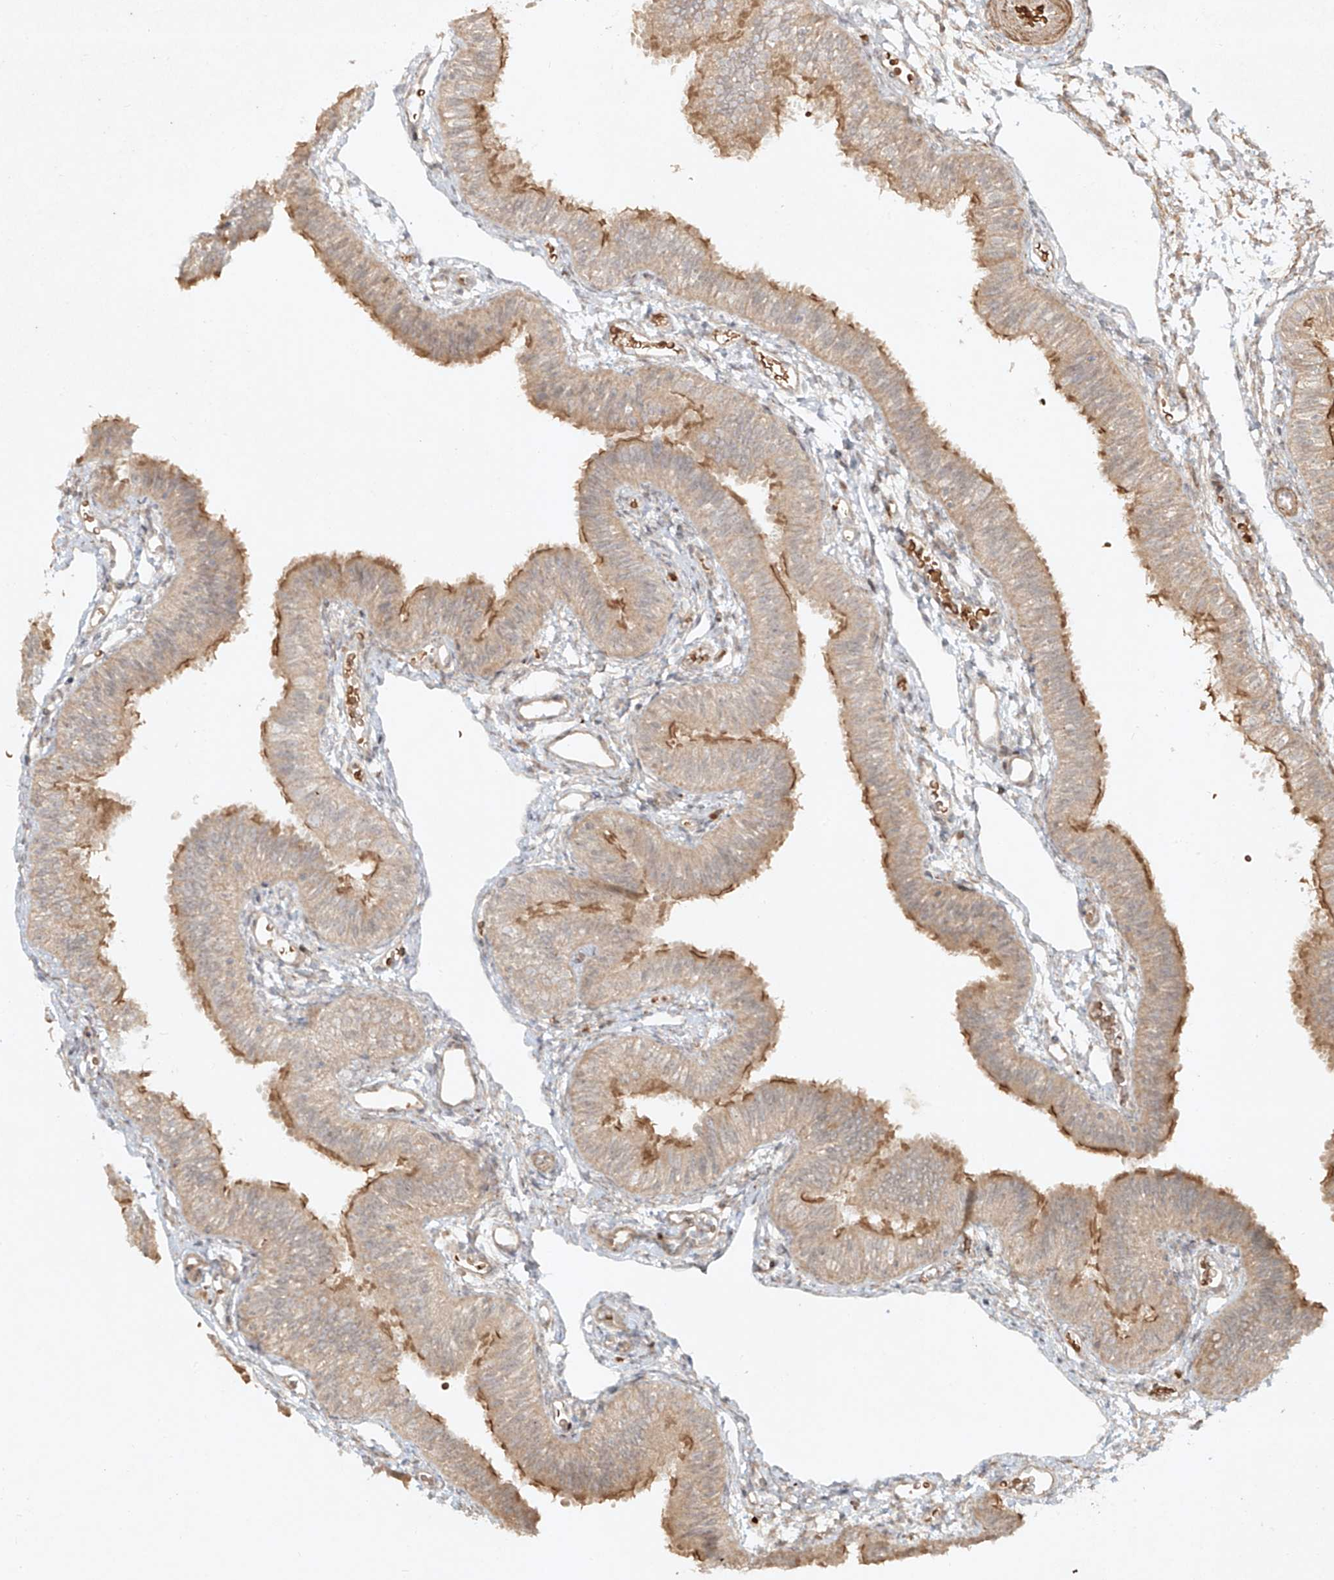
{"staining": {"intensity": "moderate", "quantity": "25%-75%", "location": "cytoplasmic/membranous"}, "tissue": "fallopian tube", "cell_type": "Glandular cells", "image_type": "normal", "snomed": [{"axis": "morphology", "description": "Normal tissue, NOS"}, {"axis": "topography", "description": "Fallopian tube"}], "caption": "A high-resolution image shows immunohistochemistry (IHC) staining of unremarkable fallopian tube, which reveals moderate cytoplasmic/membranous staining in approximately 25%-75% of glandular cells. The staining was performed using DAB (3,3'-diaminobenzidine) to visualize the protein expression in brown, while the nuclei were stained in blue with hematoxylin (Magnification: 20x).", "gene": "CYYR1", "patient": {"sex": "female", "age": 35}}